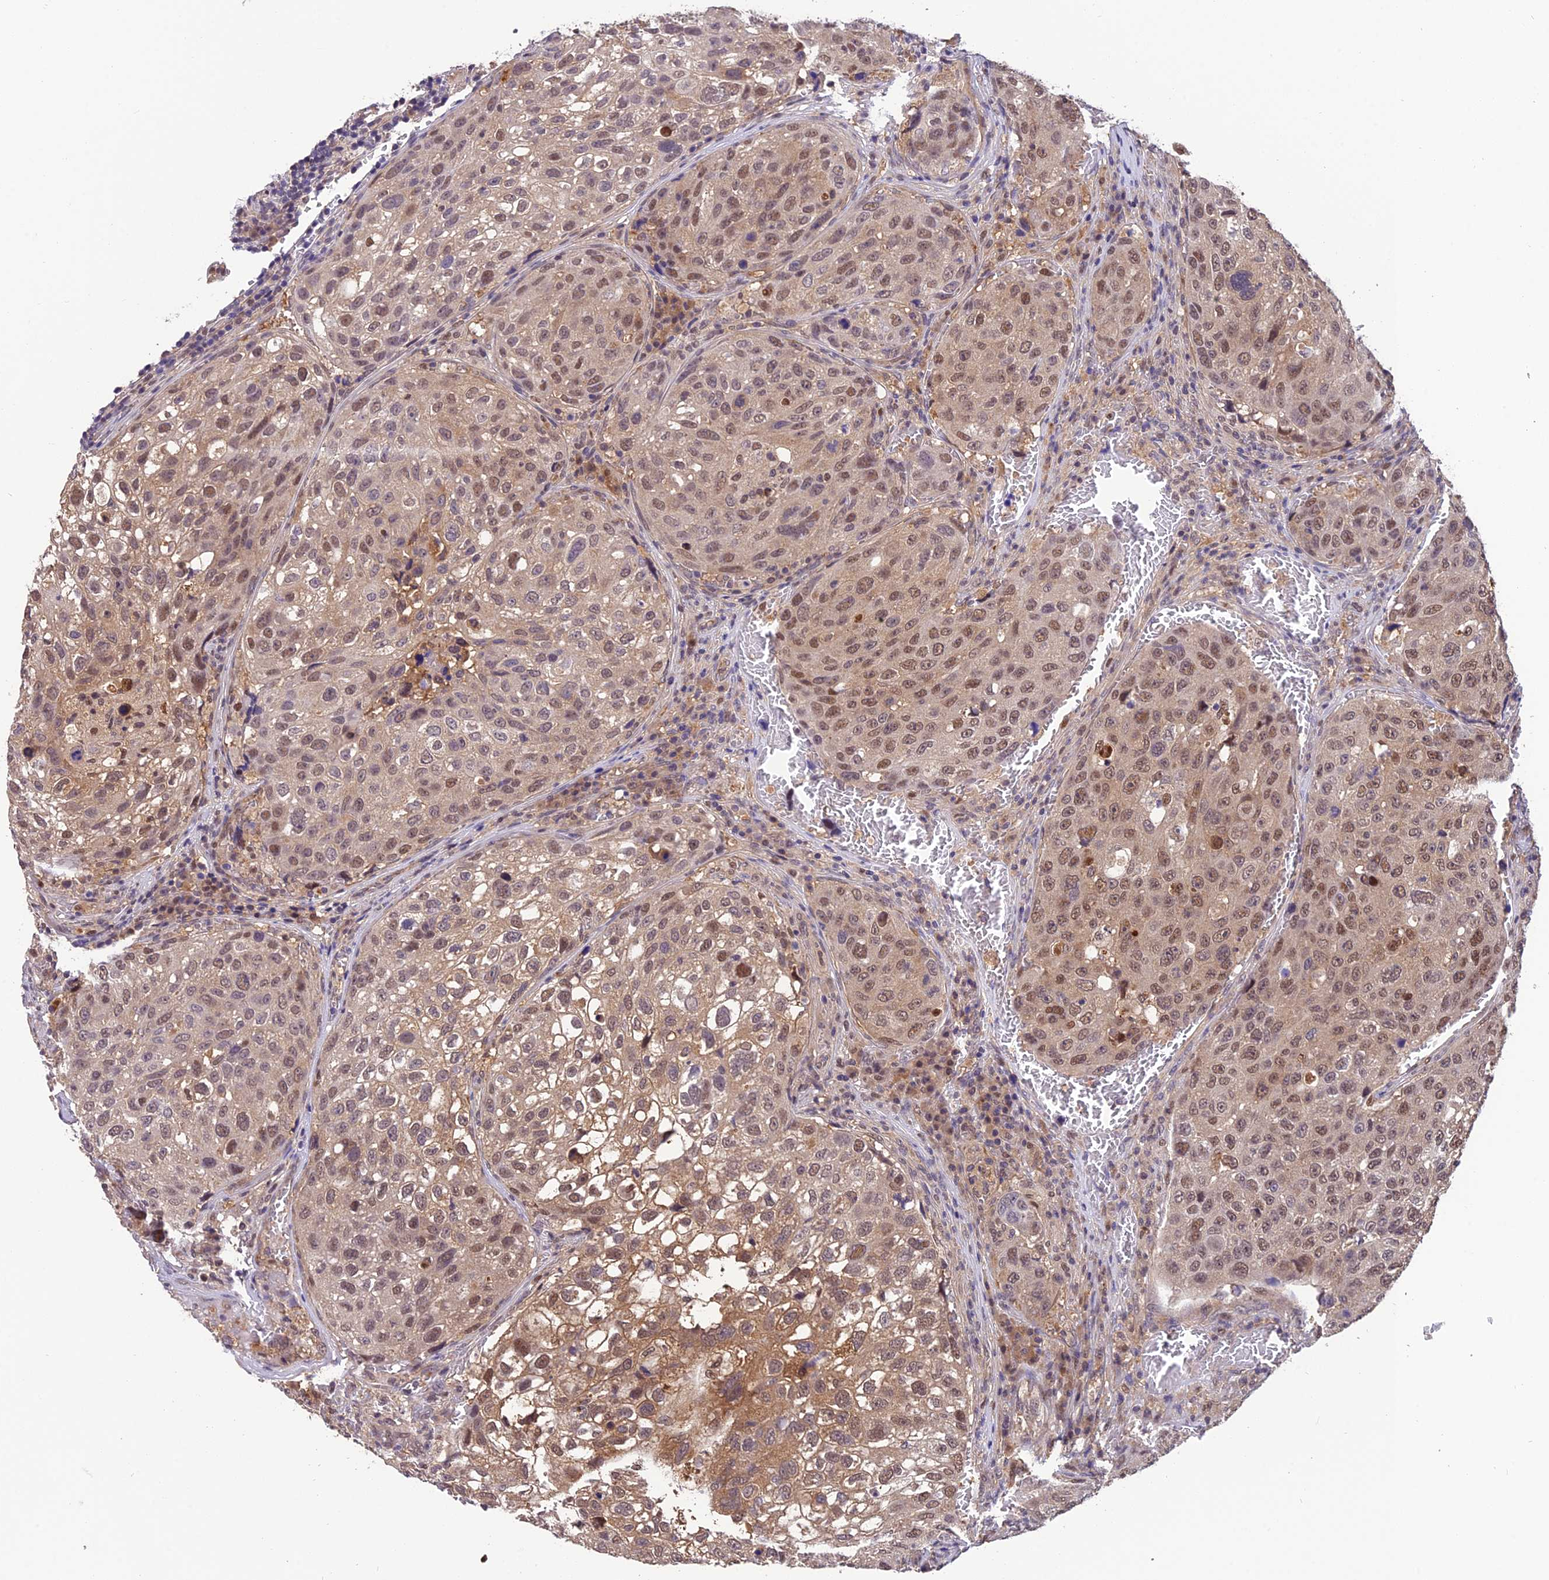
{"staining": {"intensity": "moderate", "quantity": ">75%", "location": "cytoplasmic/membranous,nuclear"}, "tissue": "urothelial cancer", "cell_type": "Tumor cells", "image_type": "cancer", "snomed": [{"axis": "morphology", "description": "Urothelial carcinoma, High grade"}, {"axis": "topography", "description": "Lymph node"}, {"axis": "topography", "description": "Urinary bladder"}], "caption": "An IHC micrograph of tumor tissue is shown. Protein staining in brown labels moderate cytoplasmic/membranous and nuclear positivity in urothelial carcinoma (high-grade) within tumor cells.", "gene": "PSMB3", "patient": {"sex": "male", "age": 51}}